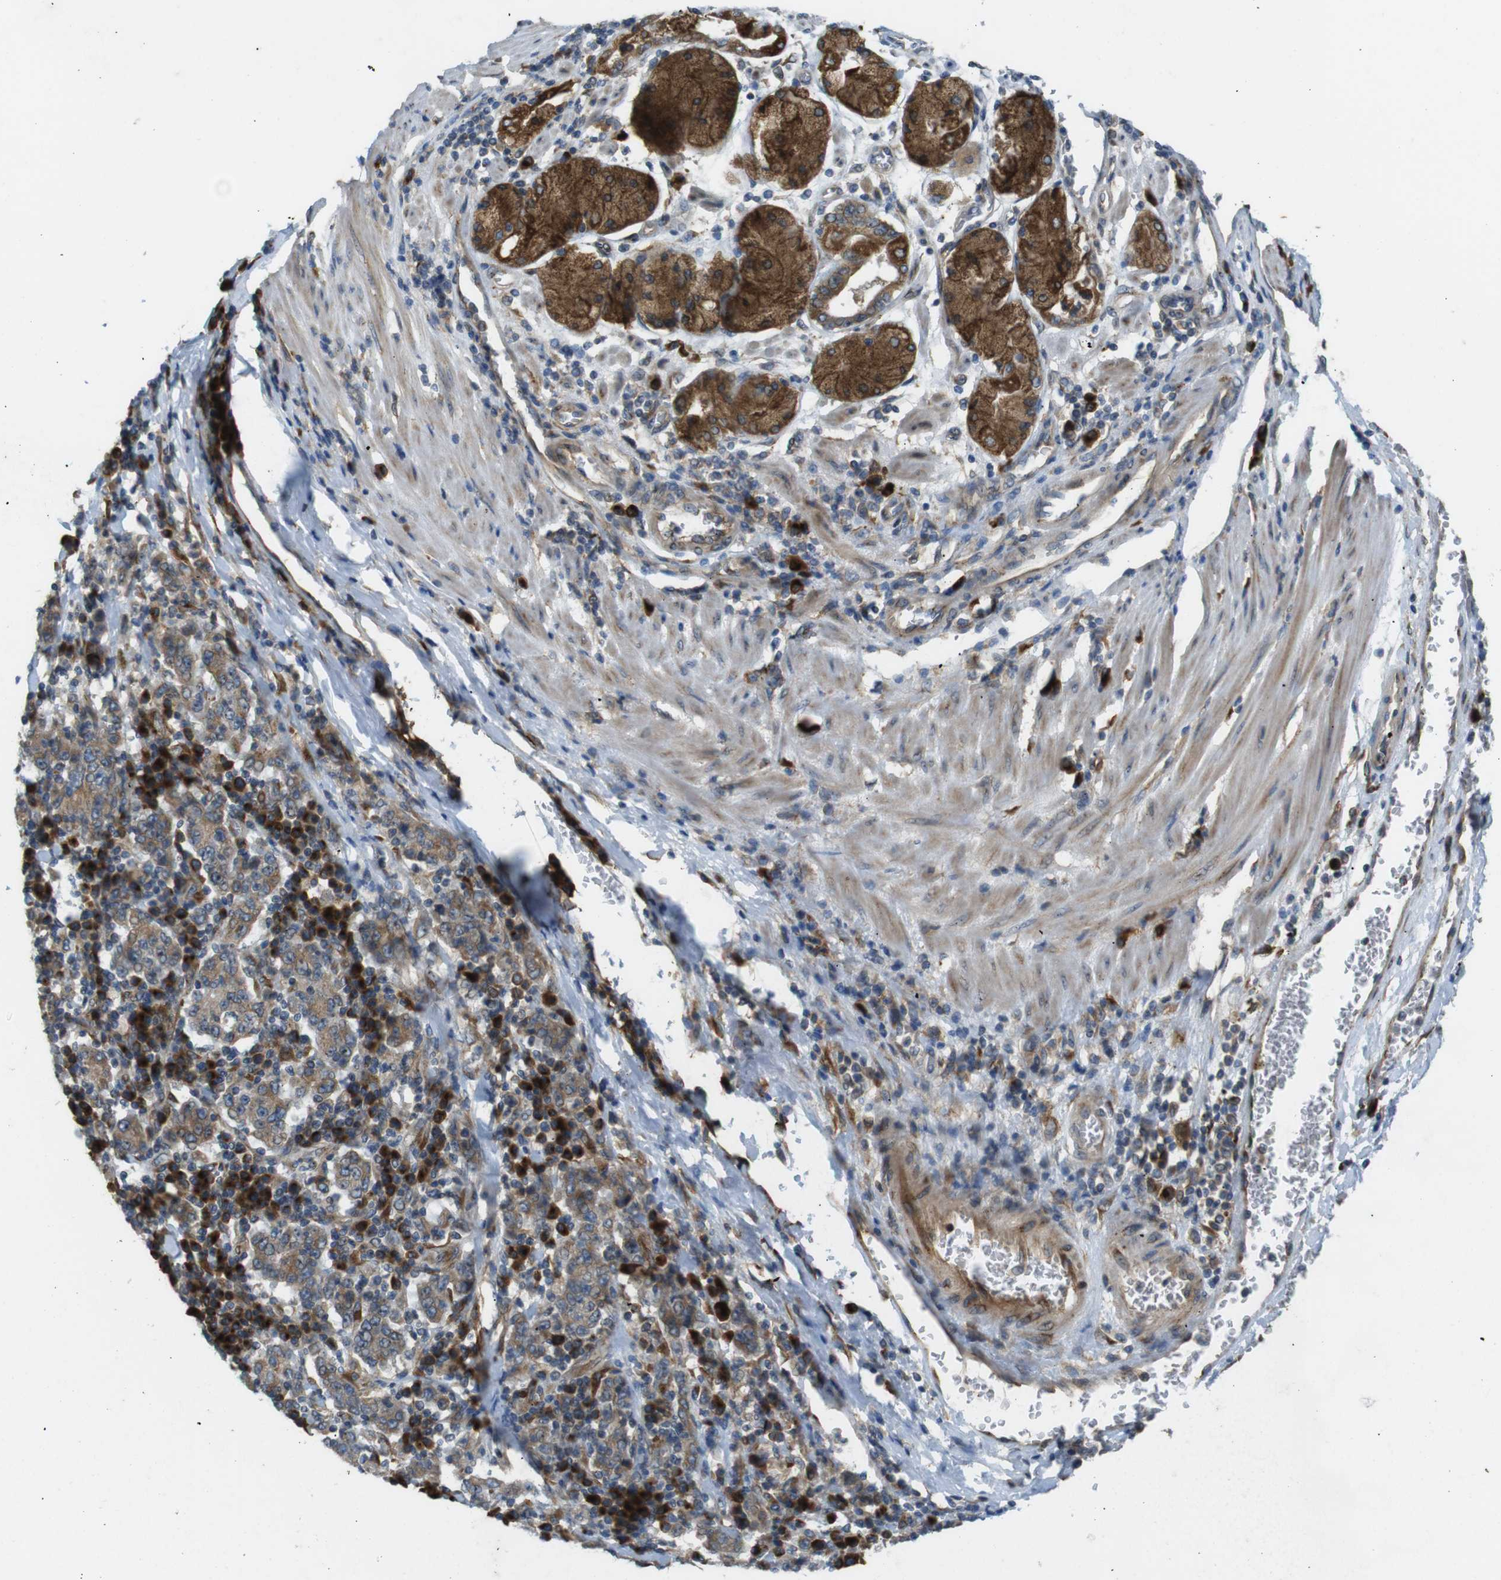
{"staining": {"intensity": "moderate", "quantity": ">75%", "location": "cytoplasmic/membranous"}, "tissue": "stomach cancer", "cell_type": "Tumor cells", "image_type": "cancer", "snomed": [{"axis": "morphology", "description": "Normal tissue, NOS"}, {"axis": "morphology", "description": "Adenocarcinoma, NOS"}, {"axis": "topography", "description": "Stomach, upper"}, {"axis": "topography", "description": "Stomach"}], "caption": "IHC of stomach adenocarcinoma demonstrates medium levels of moderate cytoplasmic/membranous positivity in approximately >75% of tumor cells.", "gene": "TMEM143", "patient": {"sex": "male", "age": 59}}